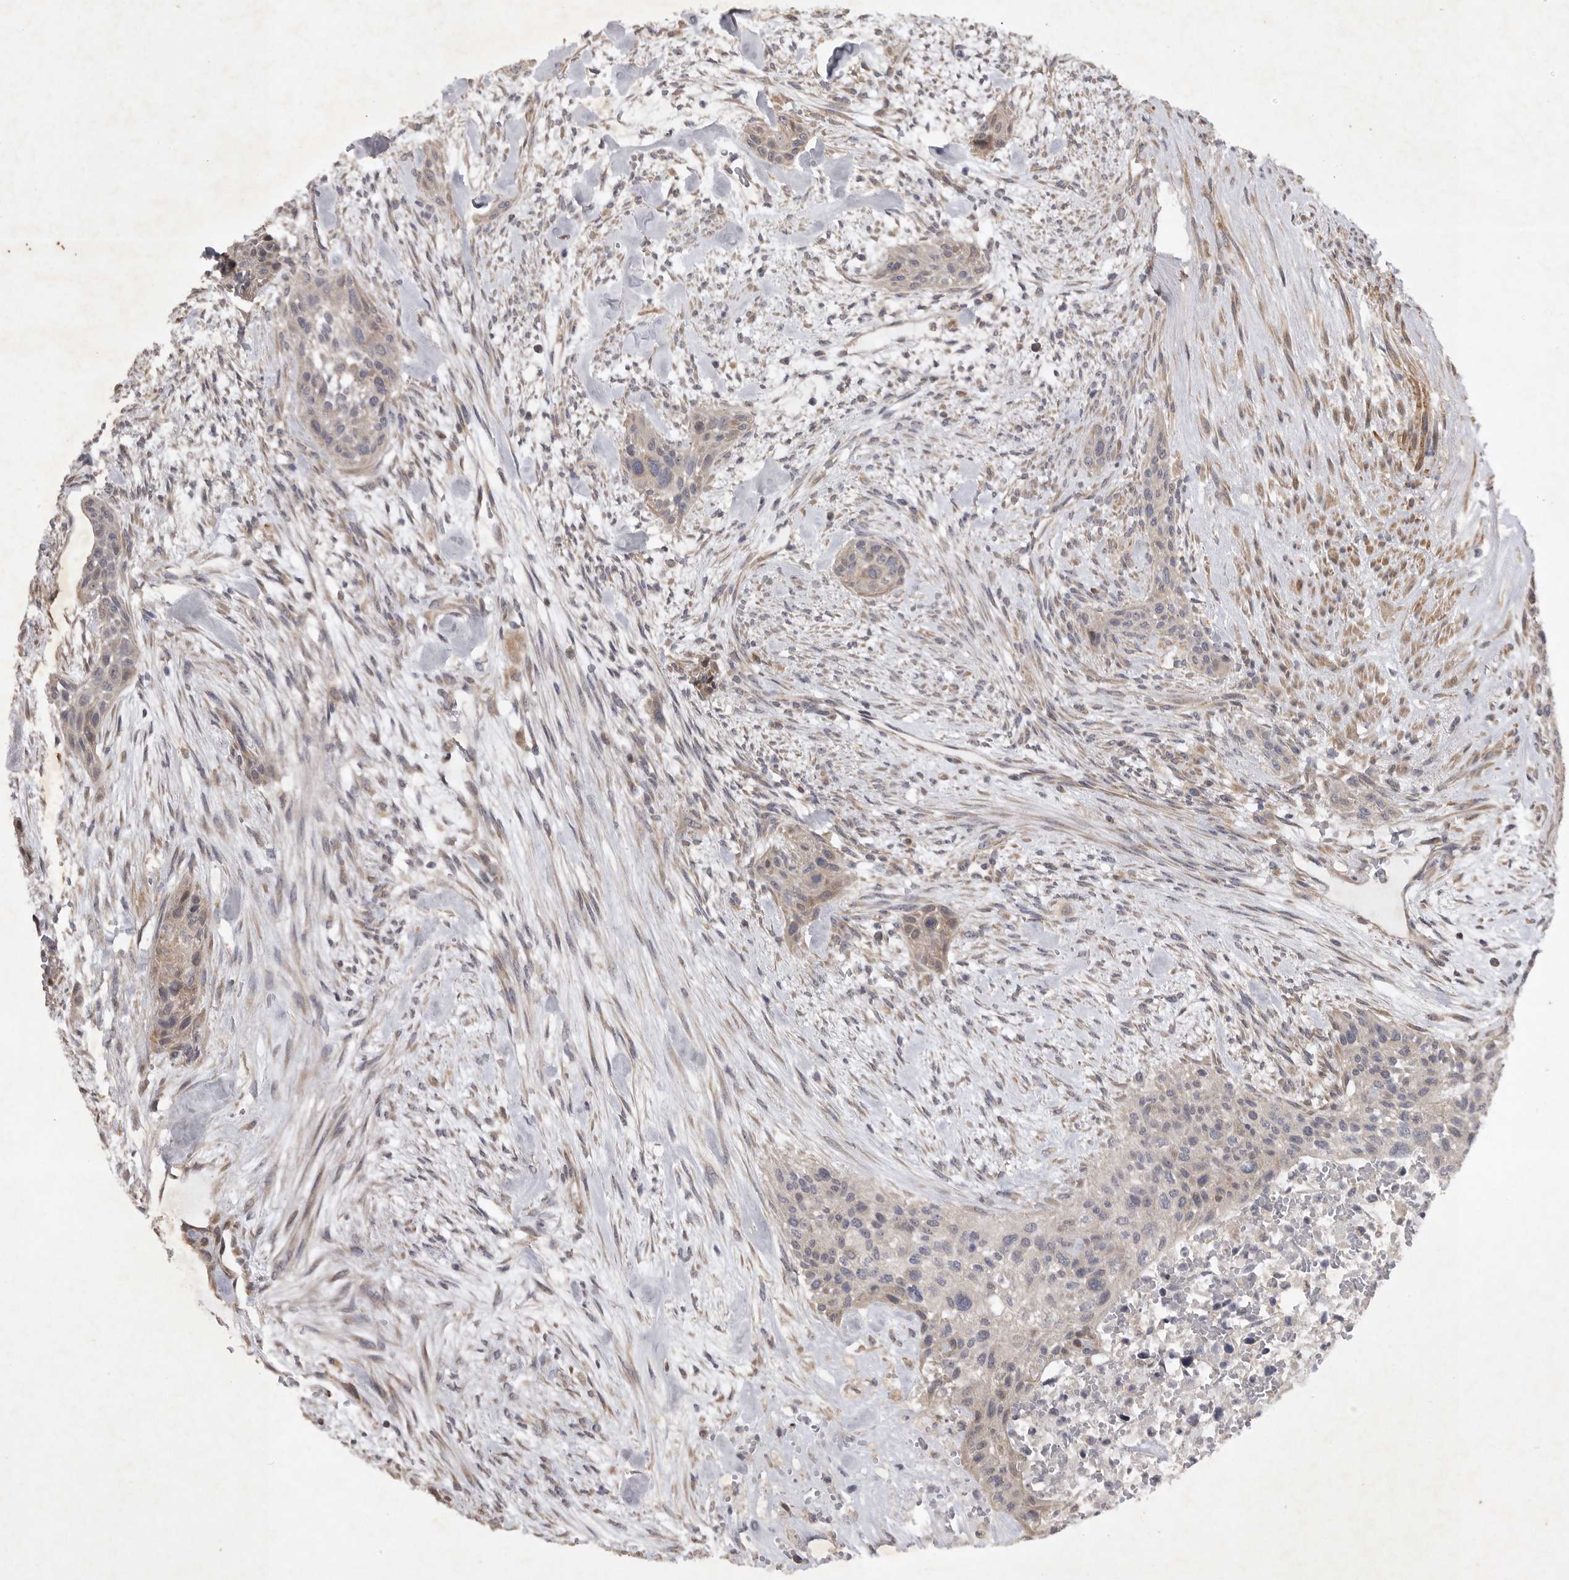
{"staining": {"intensity": "weak", "quantity": "<25%", "location": "cytoplasmic/membranous"}, "tissue": "urothelial cancer", "cell_type": "Tumor cells", "image_type": "cancer", "snomed": [{"axis": "morphology", "description": "Urothelial carcinoma, High grade"}, {"axis": "topography", "description": "Urinary bladder"}], "caption": "A high-resolution histopathology image shows IHC staining of urothelial carcinoma (high-grade), which displays no significant staining in tumor cells. Brightfield microscopy of IHC stained with DAB (3,3'-diaminobenzidine) (brown) and hematoxylin (blue), captured at high magnification.", "gene": "EDEM3", "patient": {"sex": "male", "age": 35}}